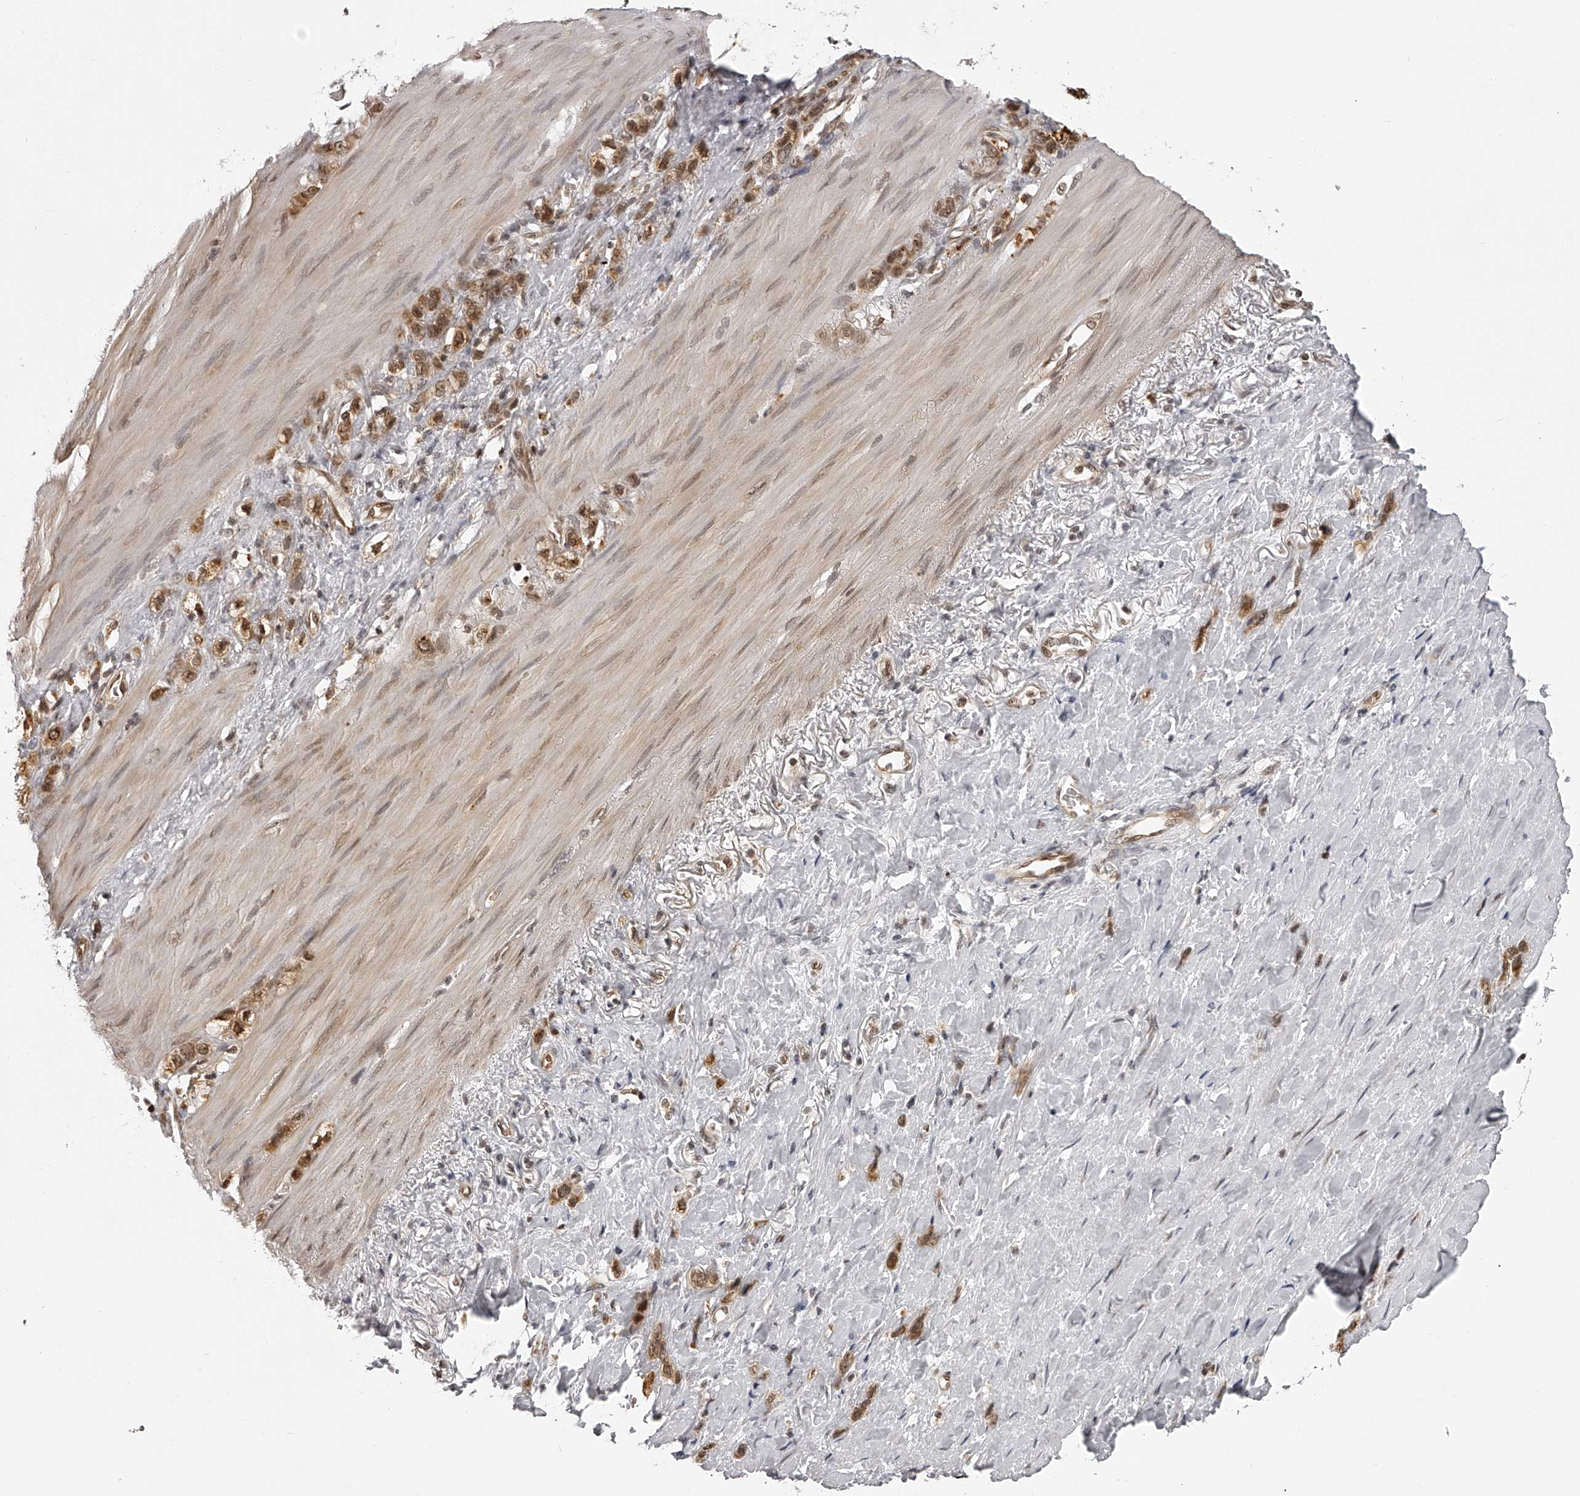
{"staining": {"intensity": "moderate", "quantity": ">75%", "location": "cytoplasmic/membranous,nuclear"}, "tissue": "stomach cancer", "cell_type": "Tumor cells", "image_type": "cancer", "snomed": [{"axis": "morphology", "description": "Normal tissue, NOS"}, {"axis": "morphology", "description": "Adenocarcinoma, NOS"}, {"axis": "morphology", "description": "Adenocarcinoma, High grade"}, {"axis": "topography", "description": "Stomach, upper"}, {"axis": "topography", "description": "Stomach"}], "caption": "Immunohistochemistry (IHC) (DAB) staining of human stomach cancer shows moderate cytoplasmic/membranous and nuclear protein positivity in about >75% of tumor cells.", "gene": "ODF2L", "patient": {"sex": "female", "age": 65}}